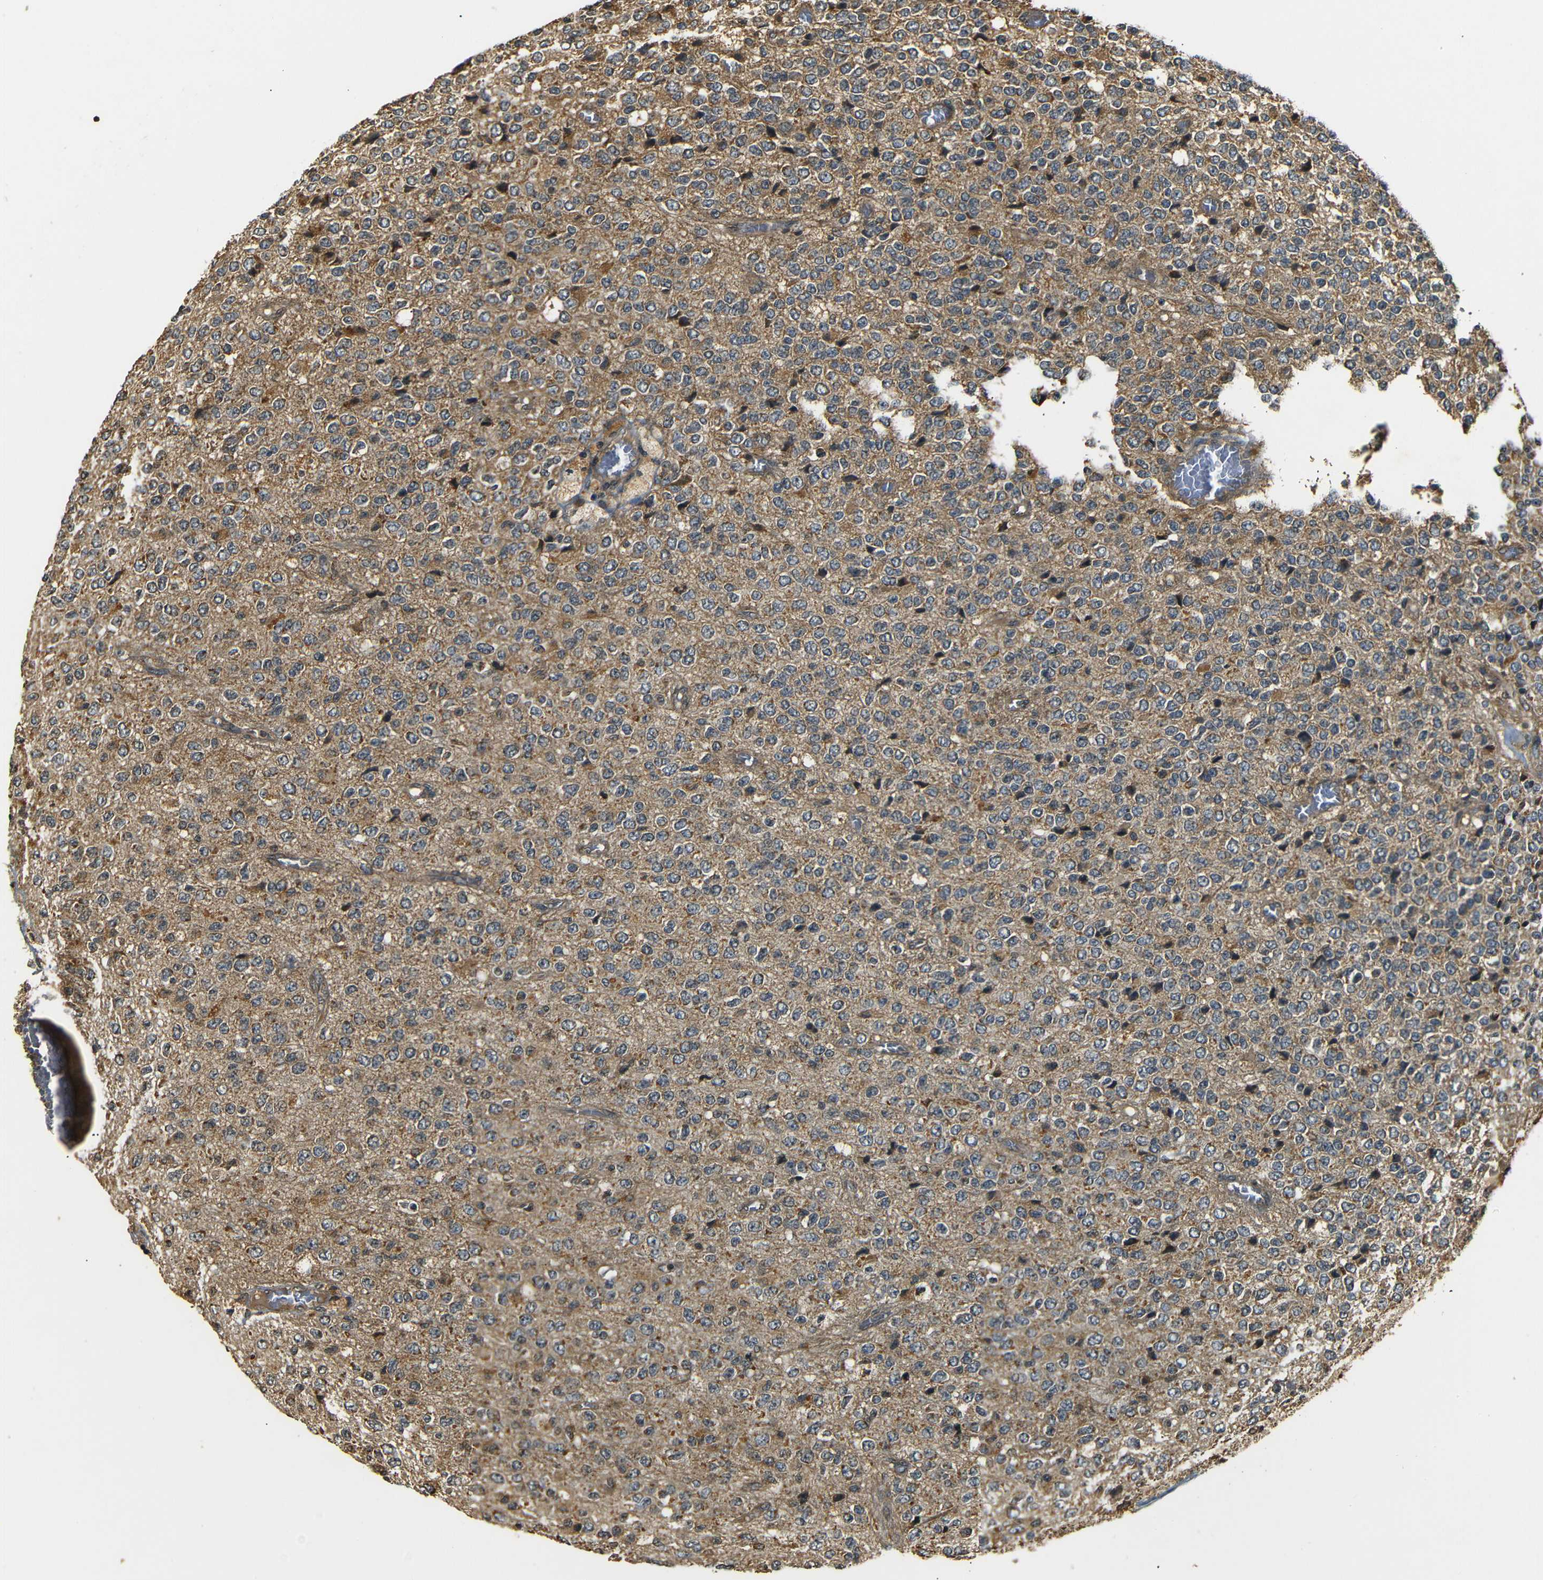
{"staining": {"intensity": "moderate", "quantity": ">75%", "location": "cytoplasmic/membranous"}, "tissue": "glioma", "cell_type": "Tumor cells", "image_type": "cancer", "snomed": [{"axis": "morphology", "description": "Glioma, malignant, High grade"}, {"axis": "topography", "description": "pancreas cauda"}], "caption": "Protein analysis of glioma tissue reveals moderate cytoplasmic/membranous positivity in approximately >75% of tumor cells.", "gene": "TANK", "patient": {"sex": "male", "age": 60}}